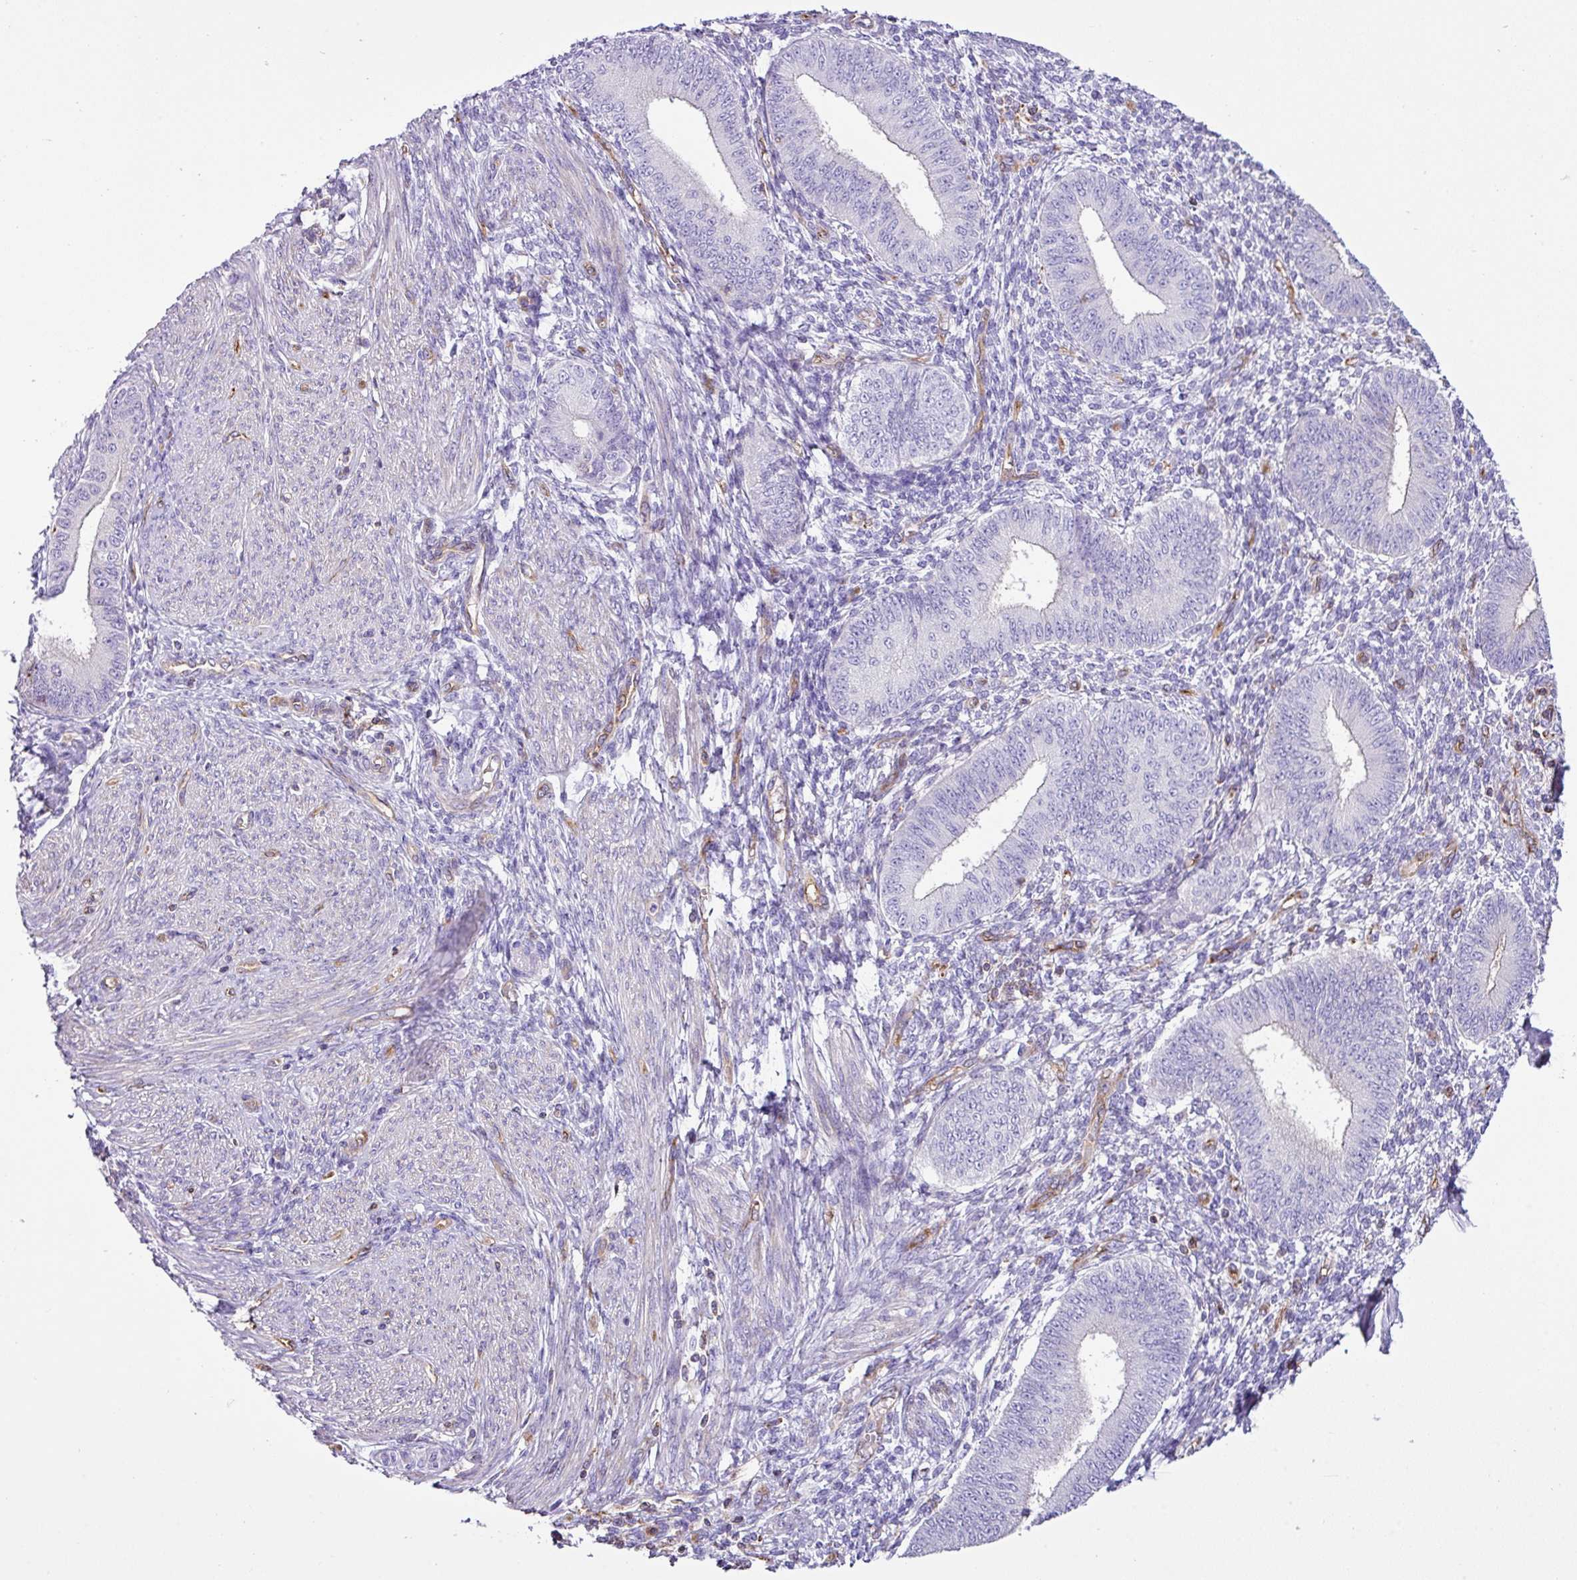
{"staining": {"intensity": "negative", "quantity": "none", "location": "none"}, "tissue": "endometrium", "cell_type": "Cells in endometrial stroma", "image_type": "normal", "snomed": [{"axis": "morphology", "description": "Normal tissue, NOS"}, {"axis": "topography", "description": "Endometrium"}], "caption": "A histopathology image of endometrium stained for a protein demonstrates no brown staining in cells in endometrial stroma. The staining is performed using DAB brown chromogen with nuclei counter-stained in using hematoxylin.", "gene": "EME2", "patient": {"sex": "female", "age": 49}}